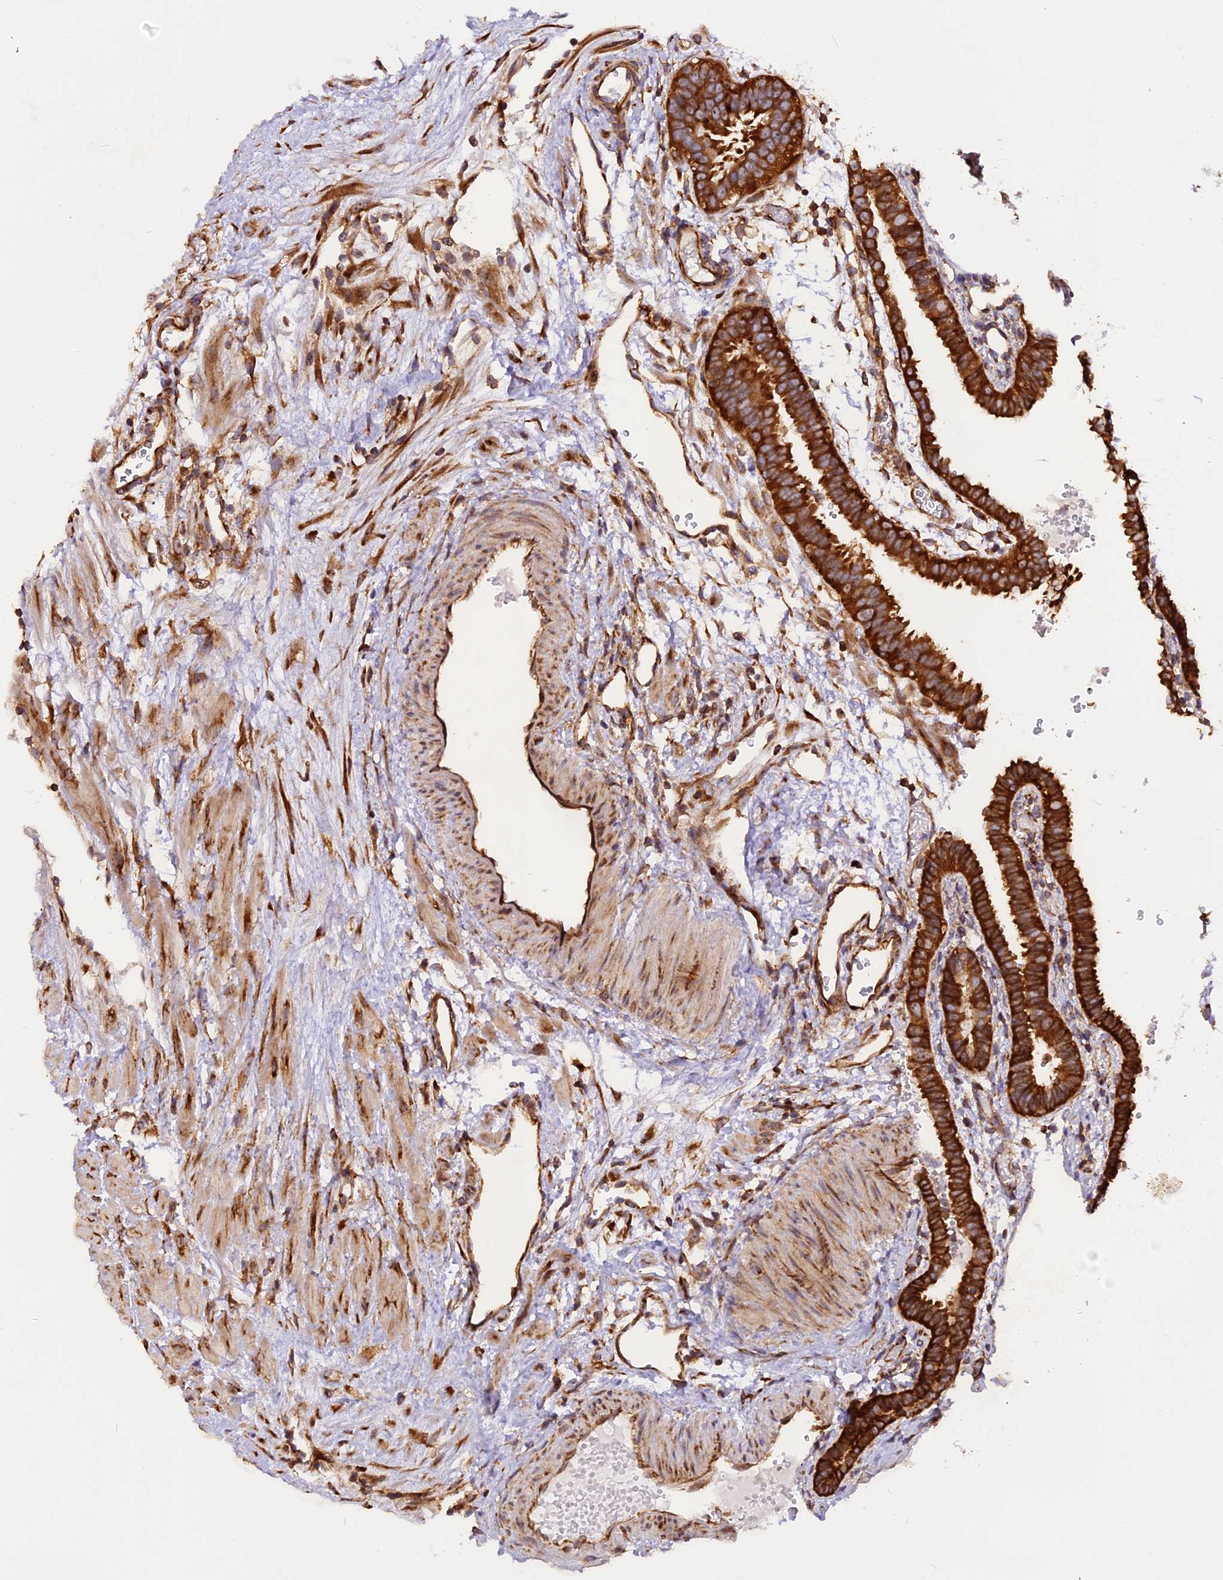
{"staining": {"intensity": "strong", "quantity": ">75%", "location": "cytoplasmic/membranous"}, "tissue": "fallopian tube", "cell_type": "Glandular cells", "image_type": "normal", "snomed": [{"axis": "morphology", "description": "Normal tissue, NOS"}, {"axis": "topography", "description": "Fallopian tube"}], "caption": "Glandular cells demonstrate high levels of strong cytoplasmic/membranous staining in about >75% of cells in unremarkable human fallopian tube.", "gene": "GNPTAB", "patient": {"sex": "female", "age": 37}}